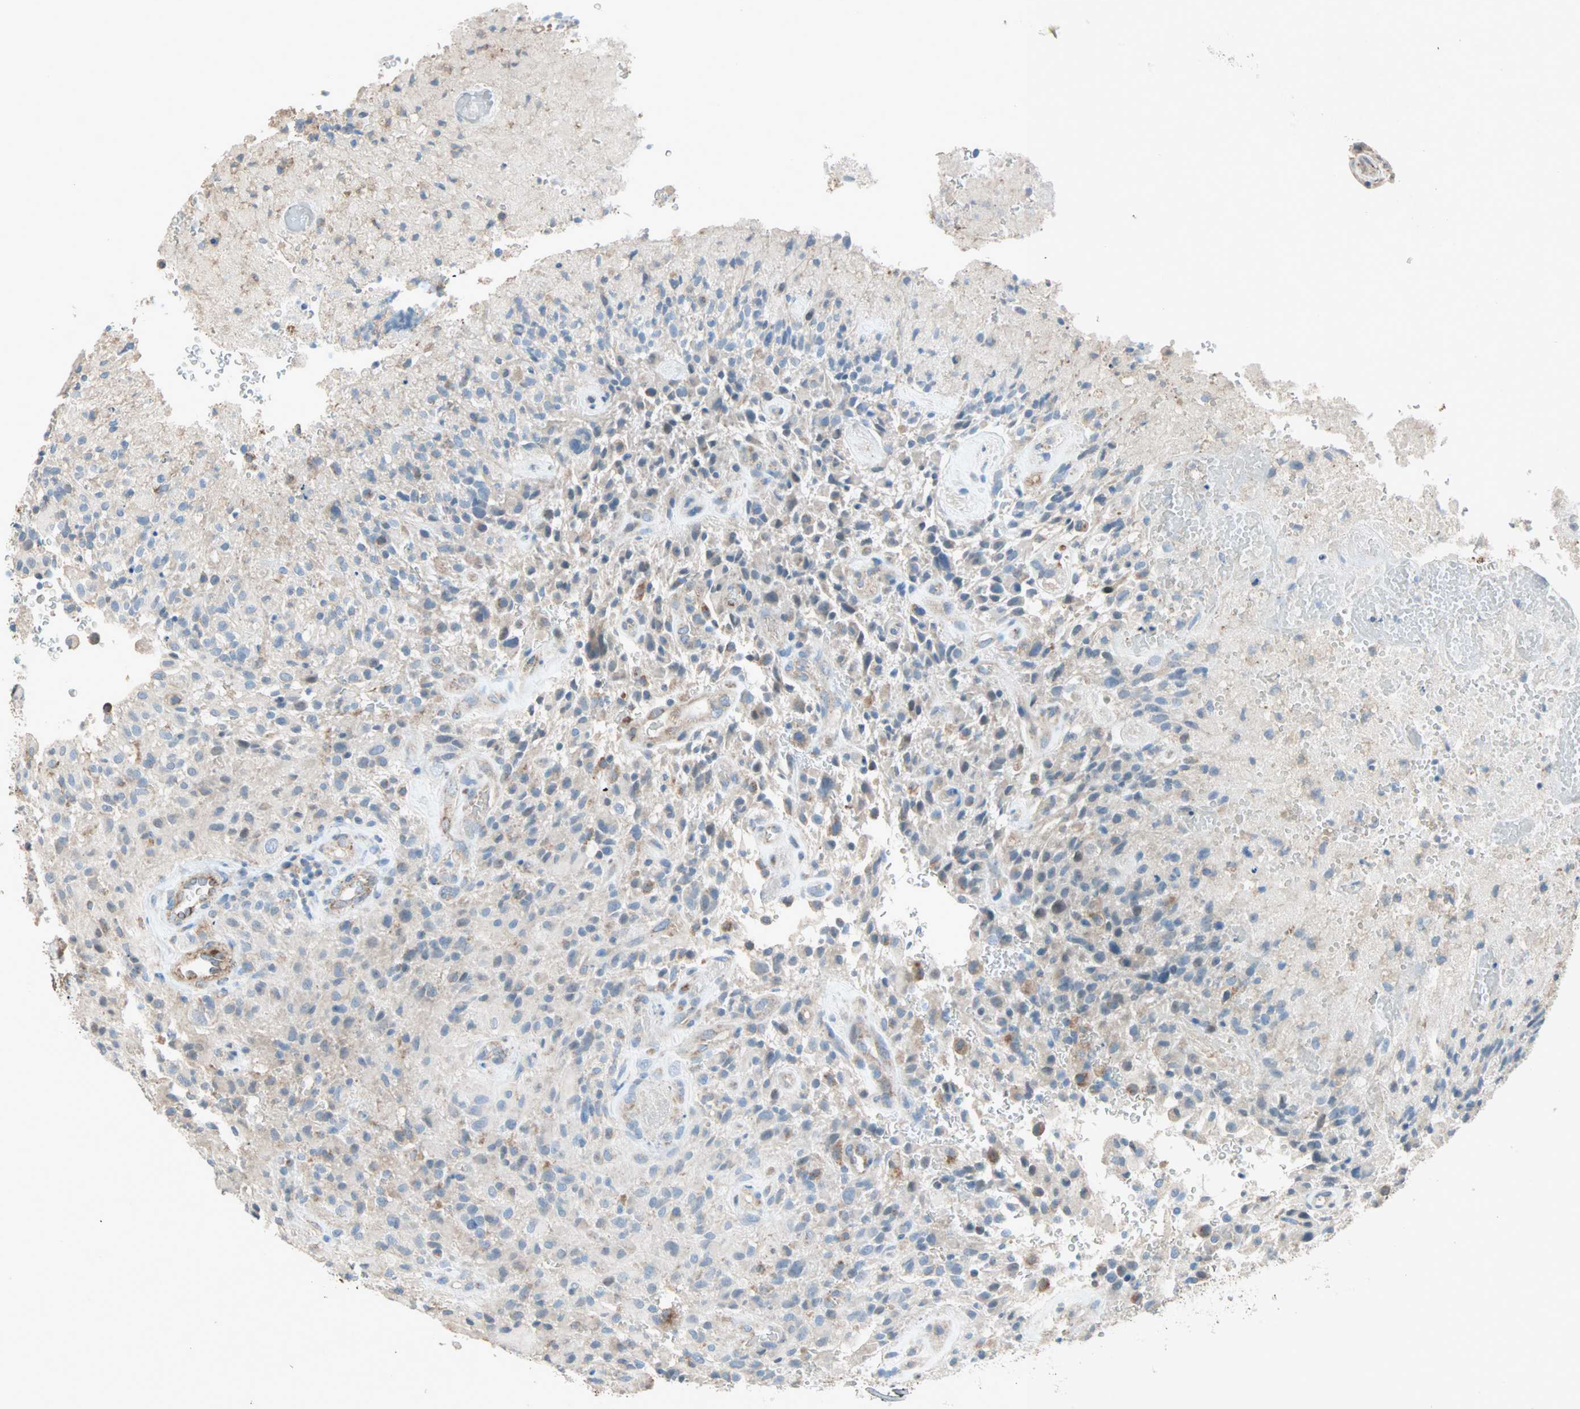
{"staining": {"intensity": "weak", "quantity": "<25%", "location": "cytoplasmic/membranous"}, "tissue": "glioma", "cell_type": "Tumor cells", "image_type": "cancer", "snomed": [{"axis": "morphology", "description": "Glioma, malignant, High grade"}, {"axis": "topography", "description": "Brain"}], "caption": "Immunohistochemical staining of glioma exhibits no significant expression in tumor cells.", "gene": "ACVRL1", "patient": {"sex": "male", "age": 71}}